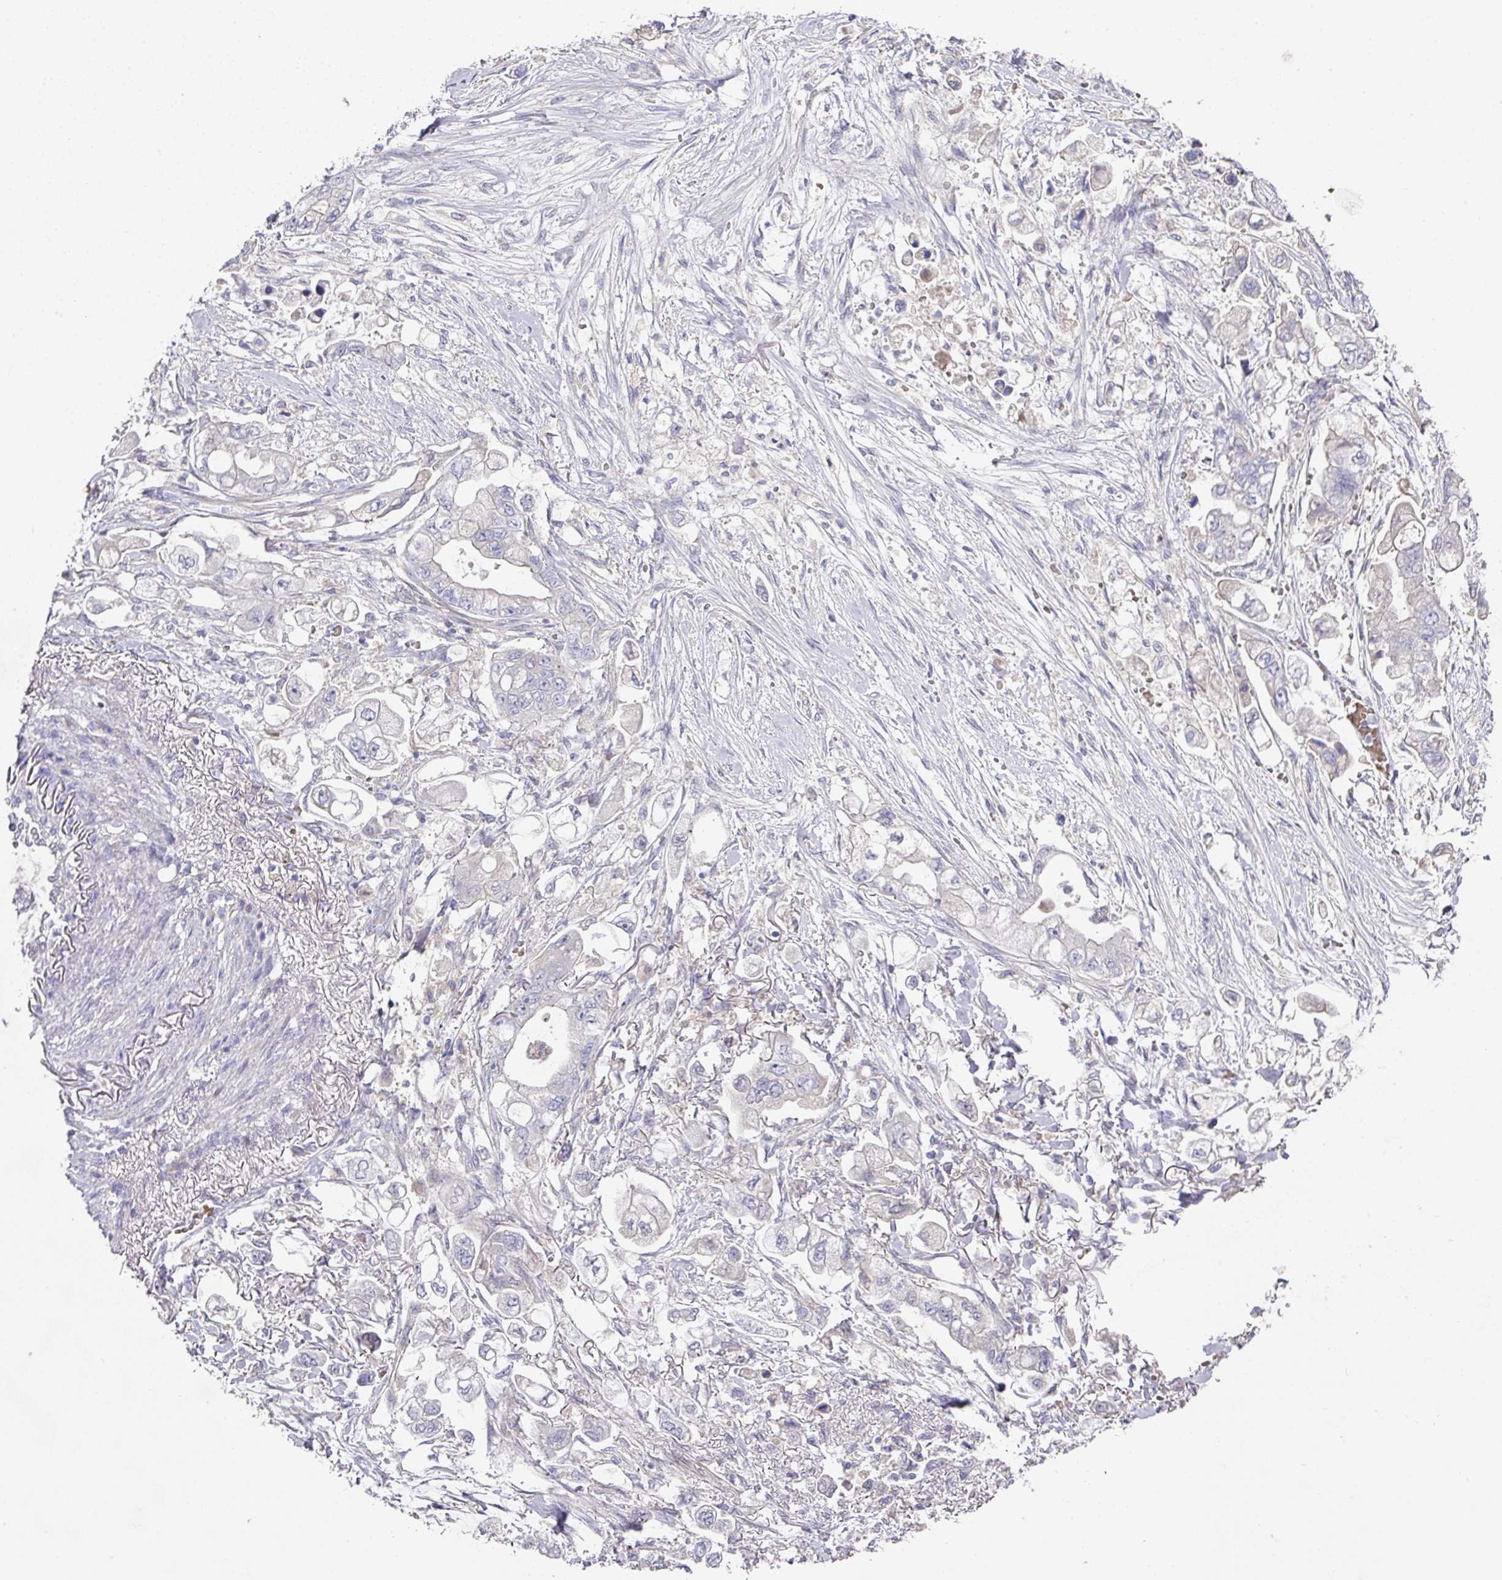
{"staining": {"intensity": "negative", "quantity": "none", "location": "none"}, "tissue": "stomach cancer", "cell_type": "Tumor cells", "image_type": "cancer", "snomed": [{"axis": "morphology", "description": "Adenocarcinoma, NOS"}, {"axis": "topography", "description": "Stomach"}], "caption": "Histopathology image shows no significant protein staining in tumor cells of stomach cancer (adenocarcinoma).", "gene": "TARM1", "patient": {"sex": "male", "age": 62}}